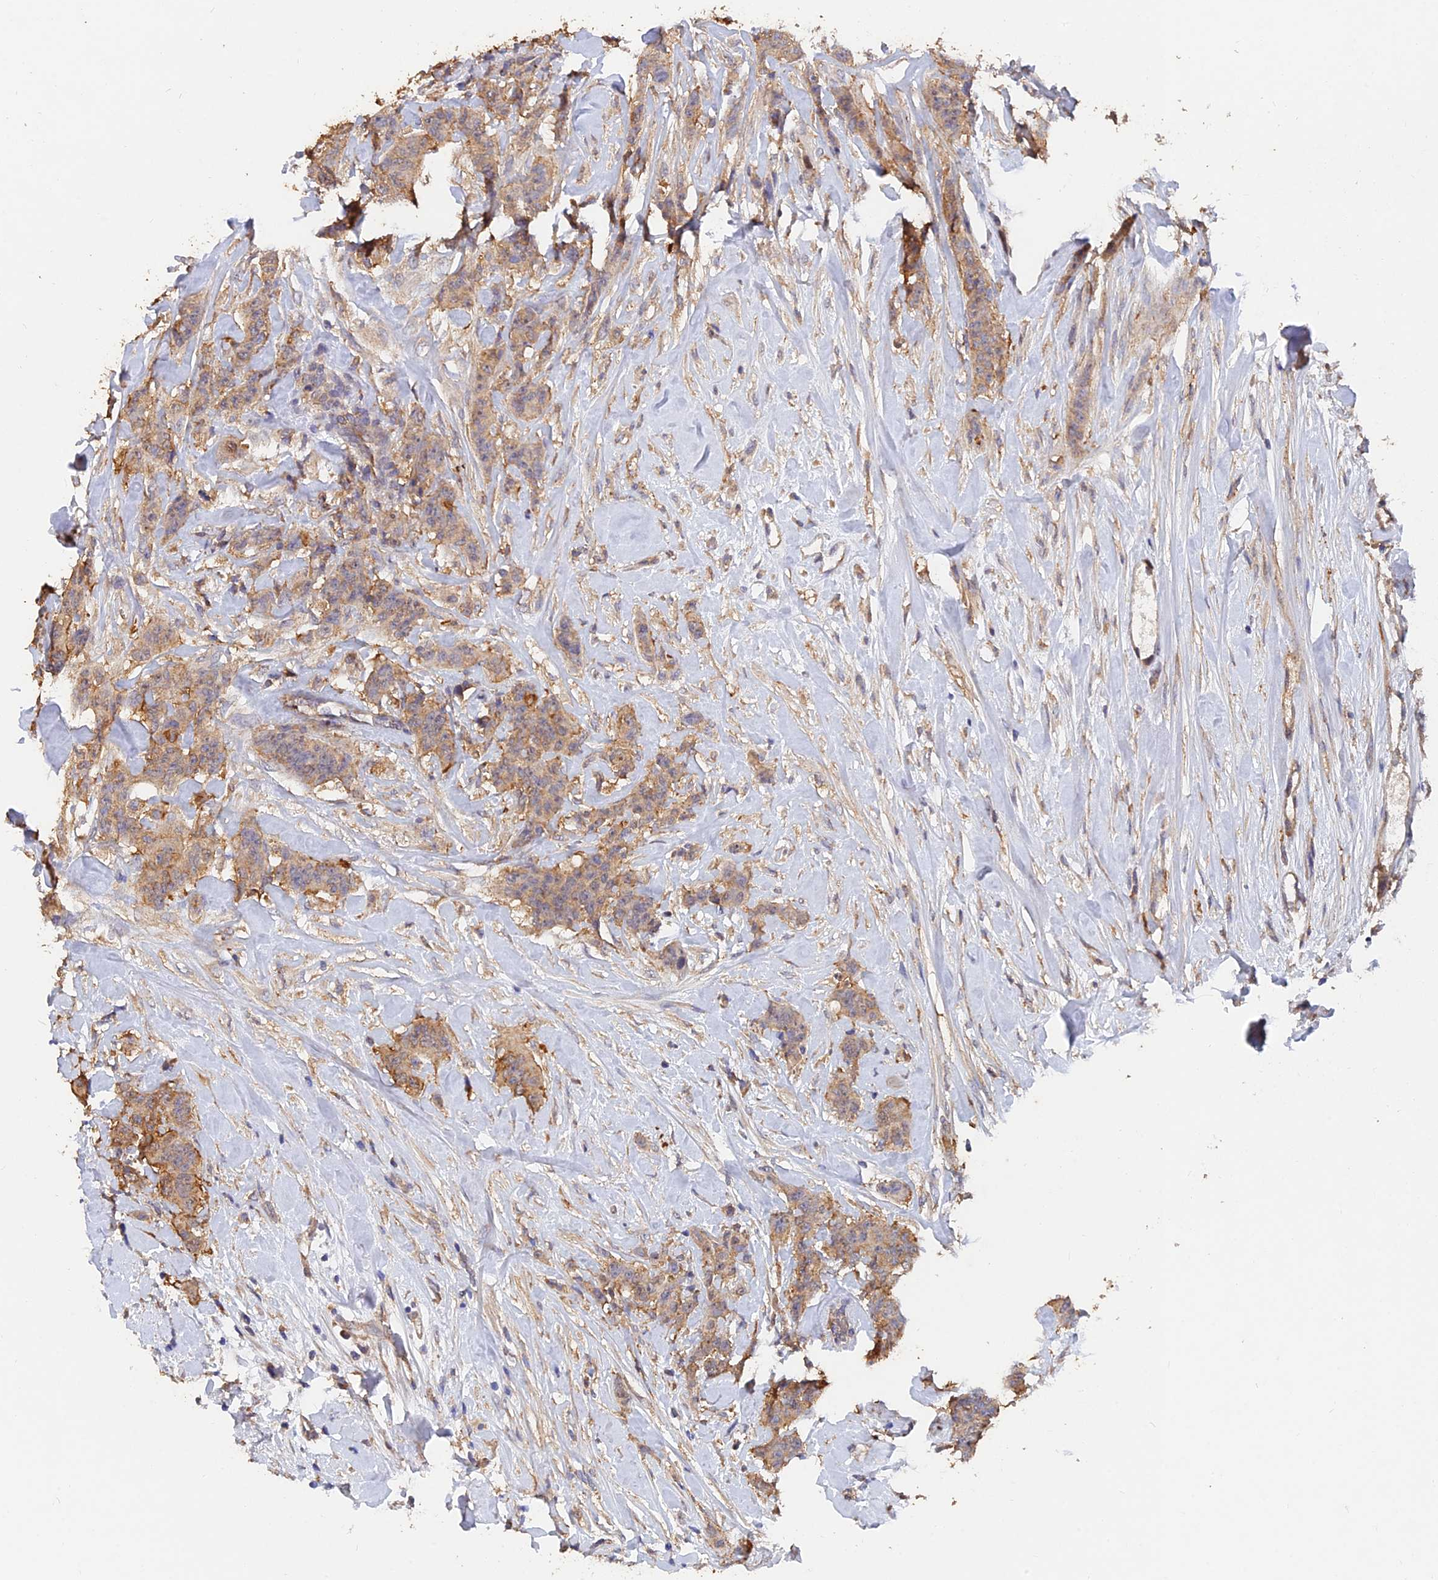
{"staining": {"intensity": "moderate", "quantity": ">75%", "location": "cytoplasmic/membranous"}, "tissue": "breast cancer", "cell_type": "Tumor cells", "image_type": "cancer", "snomed": [{"axis": "morphology", "description": "Duct carcinoma"}, {"axis": "topography", "description": "Breast"}], "caption": "Human breast cancer (invasive ductal carcinoma) stained with a brown dye exhibits moderate cytoplasmic/membranous positive staining in approximately >75% of tumor cells.", "gene": "SLC38A11", "patient": {"sex": "female", "age": 40}}